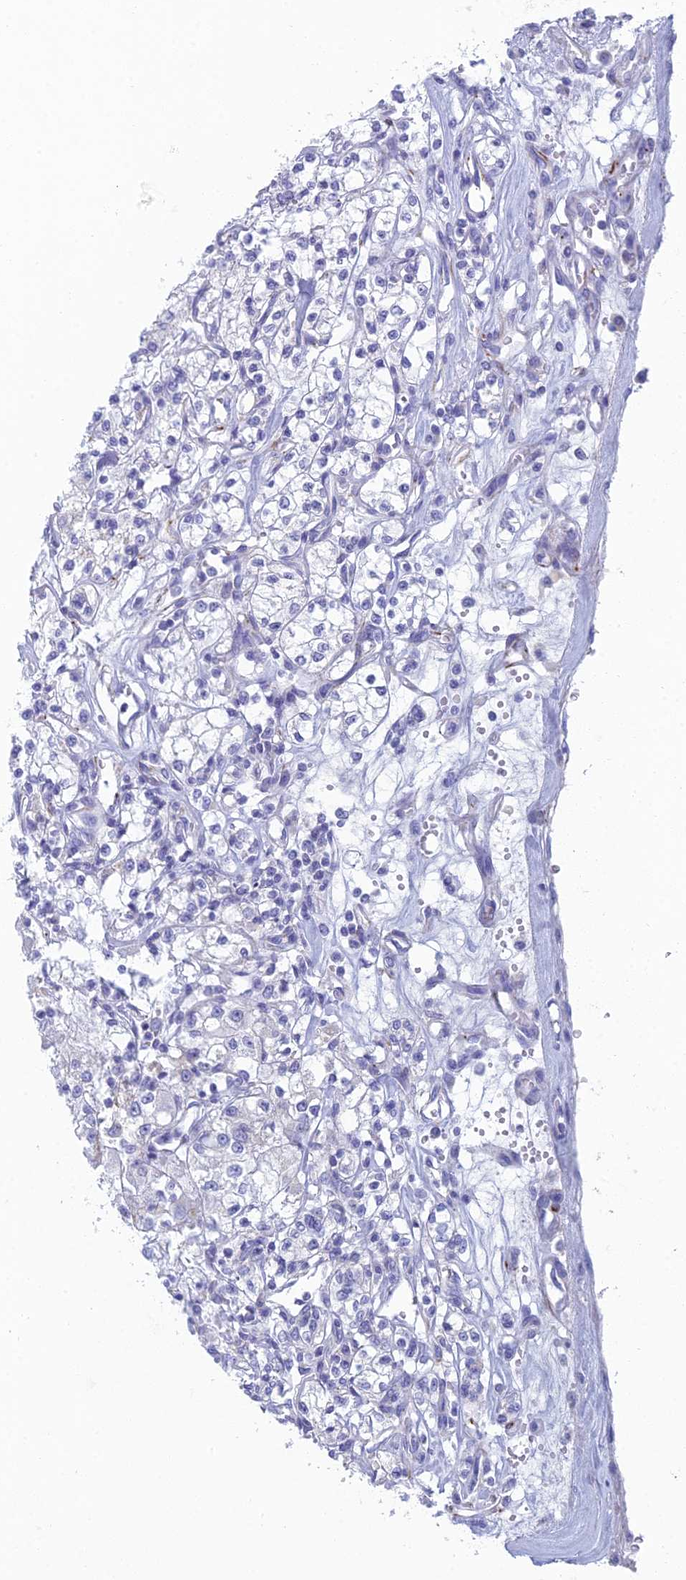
{"staining": {"intensity": "negative", "quantity": "none", "location": "none"}, "tissue": "renal cancer", "cell_type": "Tumor cells", "image_type": "cancer", "snomed": [{"axis": "morphology", "description": "Adenocarcinoma, NOS"}, {"axis": "topography", "description": "Kidney"}], "caption": "A high-resolution photomicrograph shows IHC staining of renal adenocarcinoma, which shows no significant staining in tumor cells. (Brightfield microscopy of DAB immunohistochemistry (IHC) at high magnification).", "gene": "FERD3L", "patient": {"sex": "female", "age": 59}}